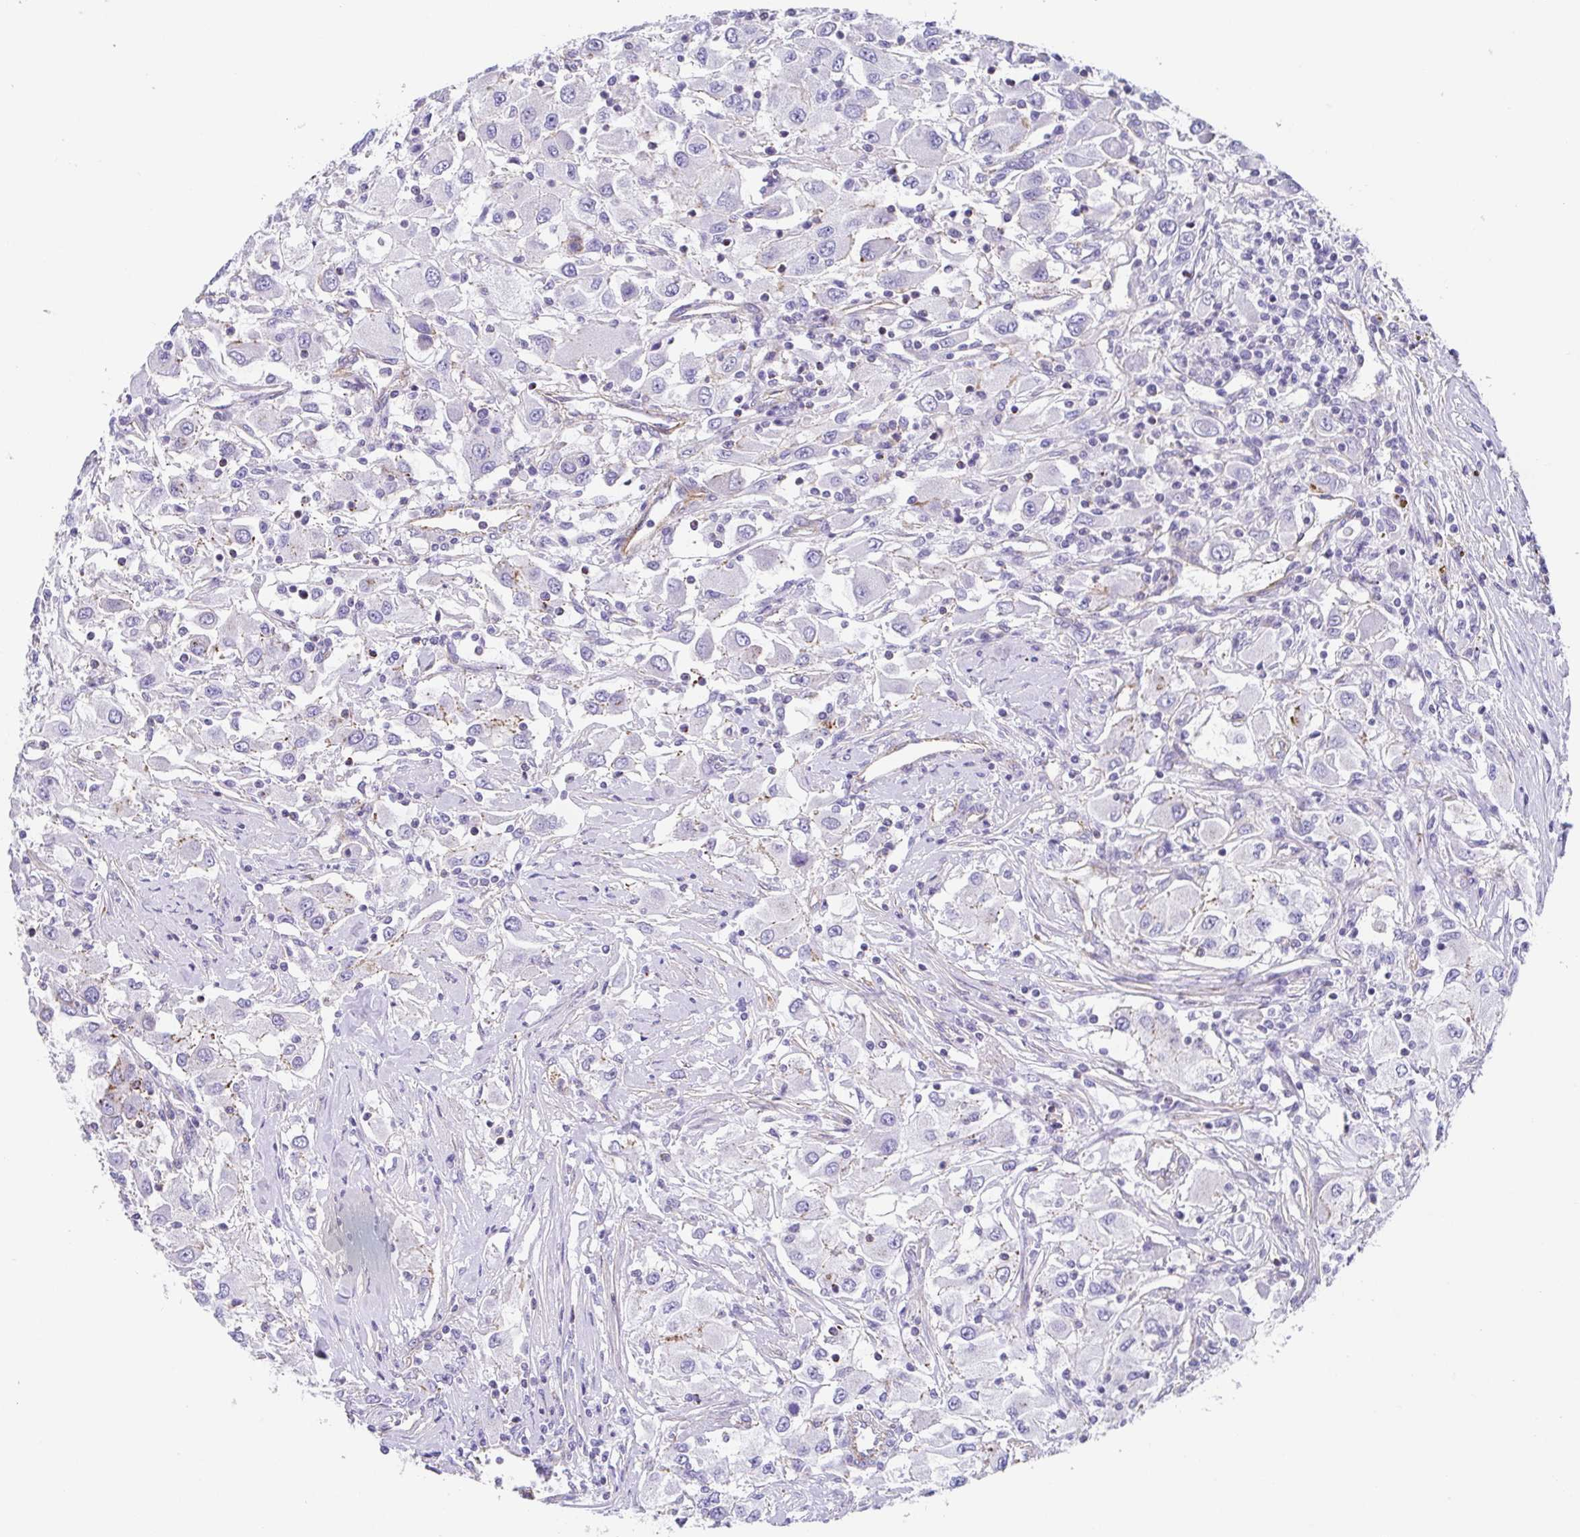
{"staining": {"intensity": "negative", "quantity": "none", "location": "none"}, "tissue": "renal cancer", "cell_type": "Tumor cells", "image_type": "cancer", "snomed": [{"axis": "morphology", "description": "Adenocarcinoma, NOS"}, {"axis": "topography", "description": "Kidney"}], "caption": "Immunohistochemistry of adenocarcinoma (renal) reveals no staining in tumor cells.", "gene": "TRAM2", "patient": {"sex": "female", "age": 67}}